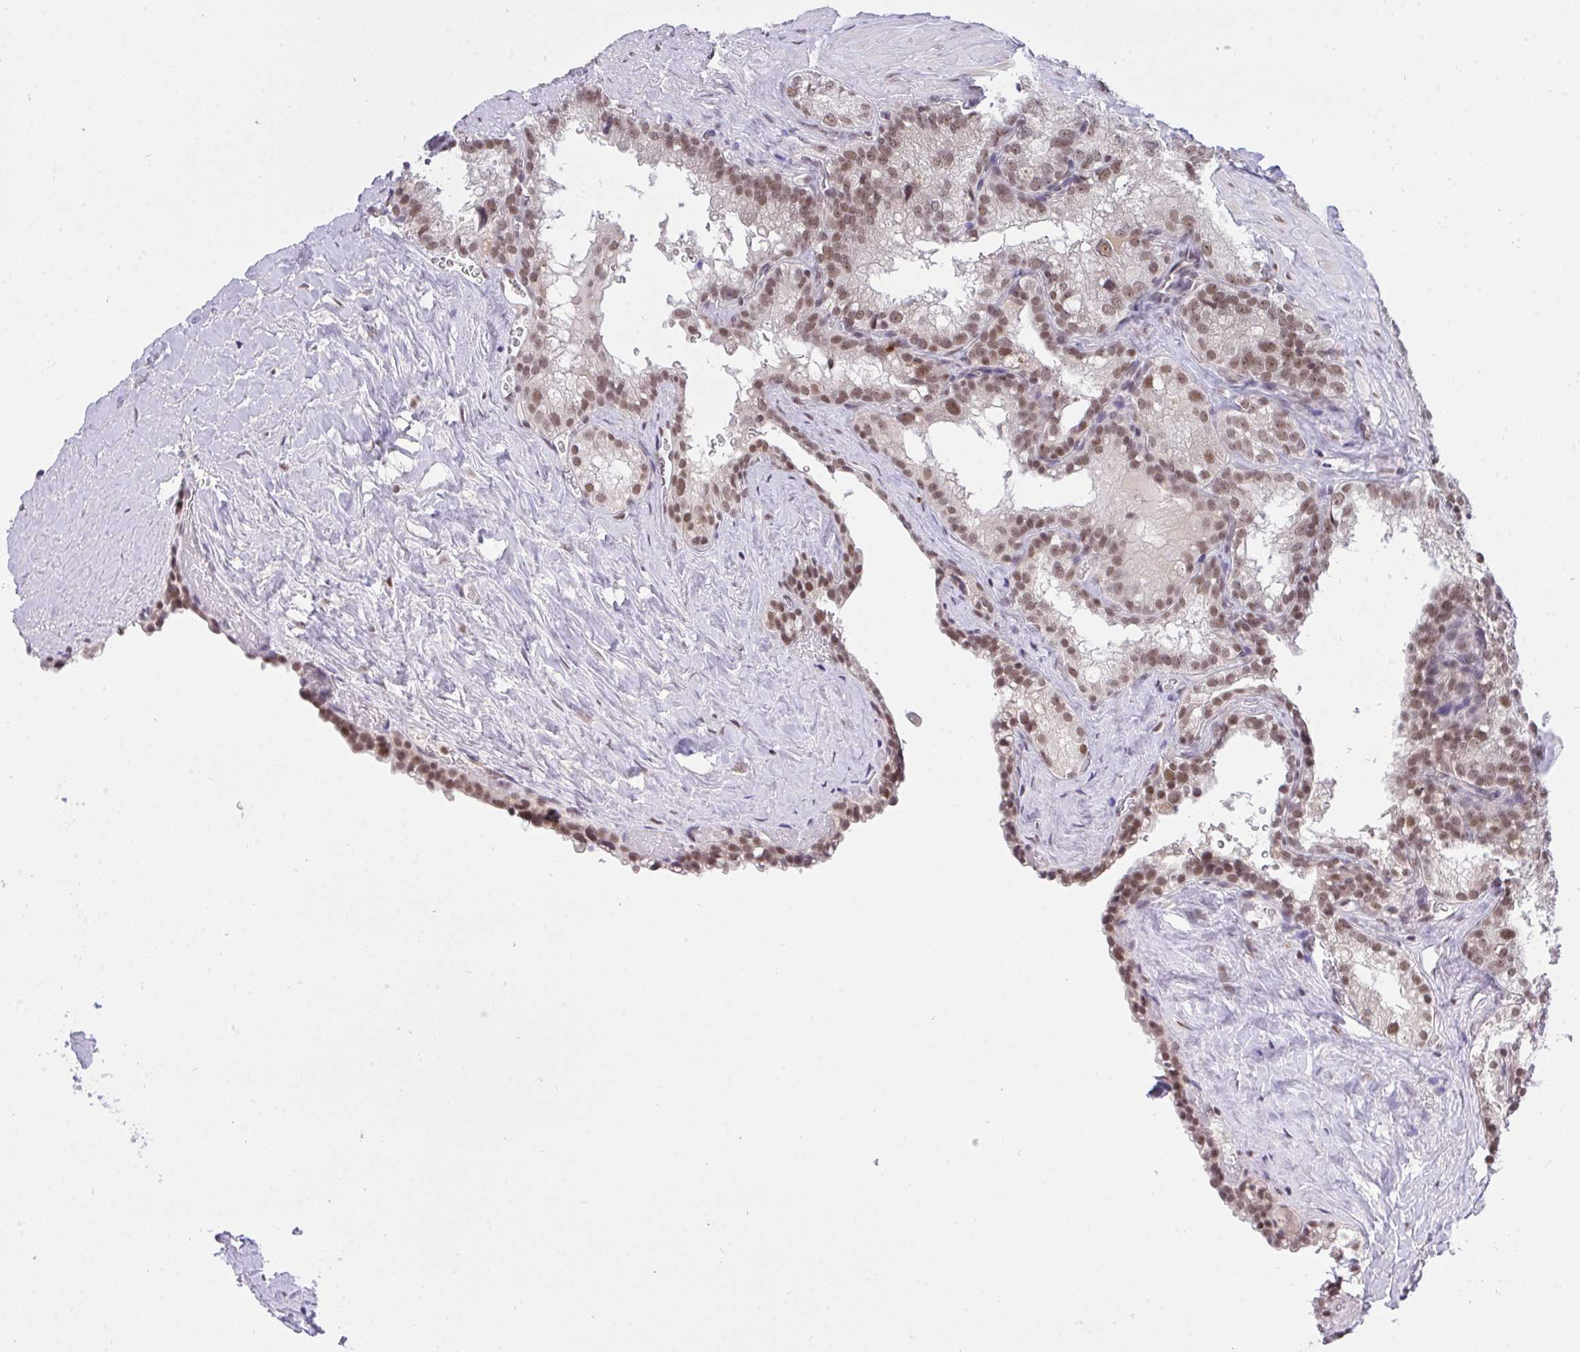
{"staining": {"intensity": "moderate", "quantity": "25%-75%", "location": "nuclear"}, "tissue": "seminal vesicle", "cell_type": "Glandular cells", "image_type": "normal", "snomed": [{"axis": "morphology", "description": "Normal tissue, NOS"}, {"axis": "topography", "description": "Seminal veicle"}], "caption": "Seminal vesicle stained with DAB (3,3'-diaminobenzidine) immunohistochemistry (IHC) reveals medium levels of moderate nuclear positivity in about 25%-75% of glandular cells. Immunohistochemistry stains the protein in brown and the nuclei are stained blue.", "gene": "RFC4", "patient": {"sex": "male", "age": 47}}